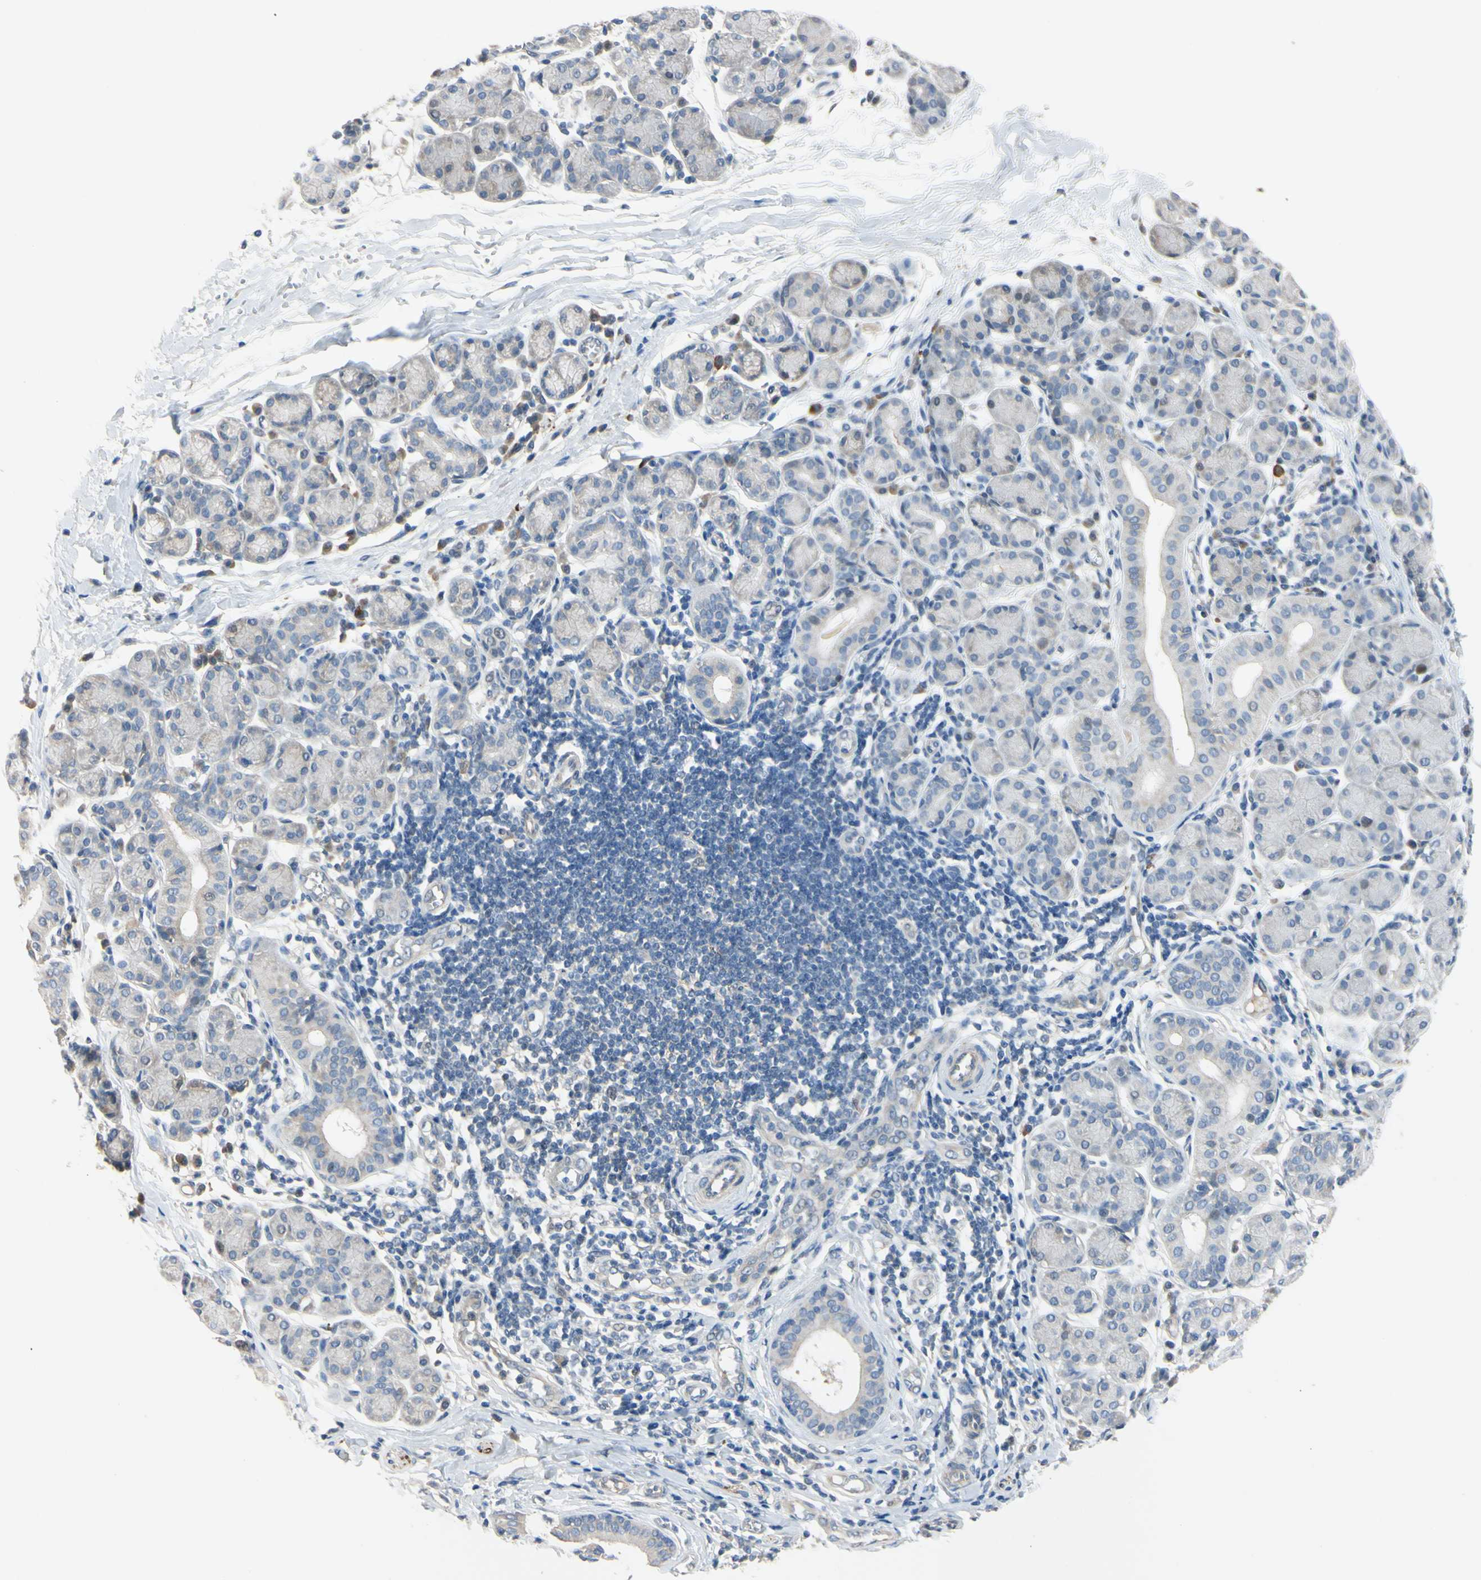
{"staining": {"intensity": "negative", "quantity": "none", "location": "none"}, "tissue": "salivary gland", "cell_type": "Glandular cells", "image_type": "normal", "snomed": [{"axis": "morphology", "description": "Normal tissue, NOS"}, {"axis": "morphology", "description": "Inflammation, NOS"}, {"axis": "topography", "description": "Lymph node"}, {"axis": "topography", "description": "Salivary gland"}], "caption": "A high-resolution image shows immunohistochemistry staining of normal salivary gland, which reveals no significant expression in glandular cells.", "gene": "LHX9", "patient": {"sex": "male", "age": 3}}